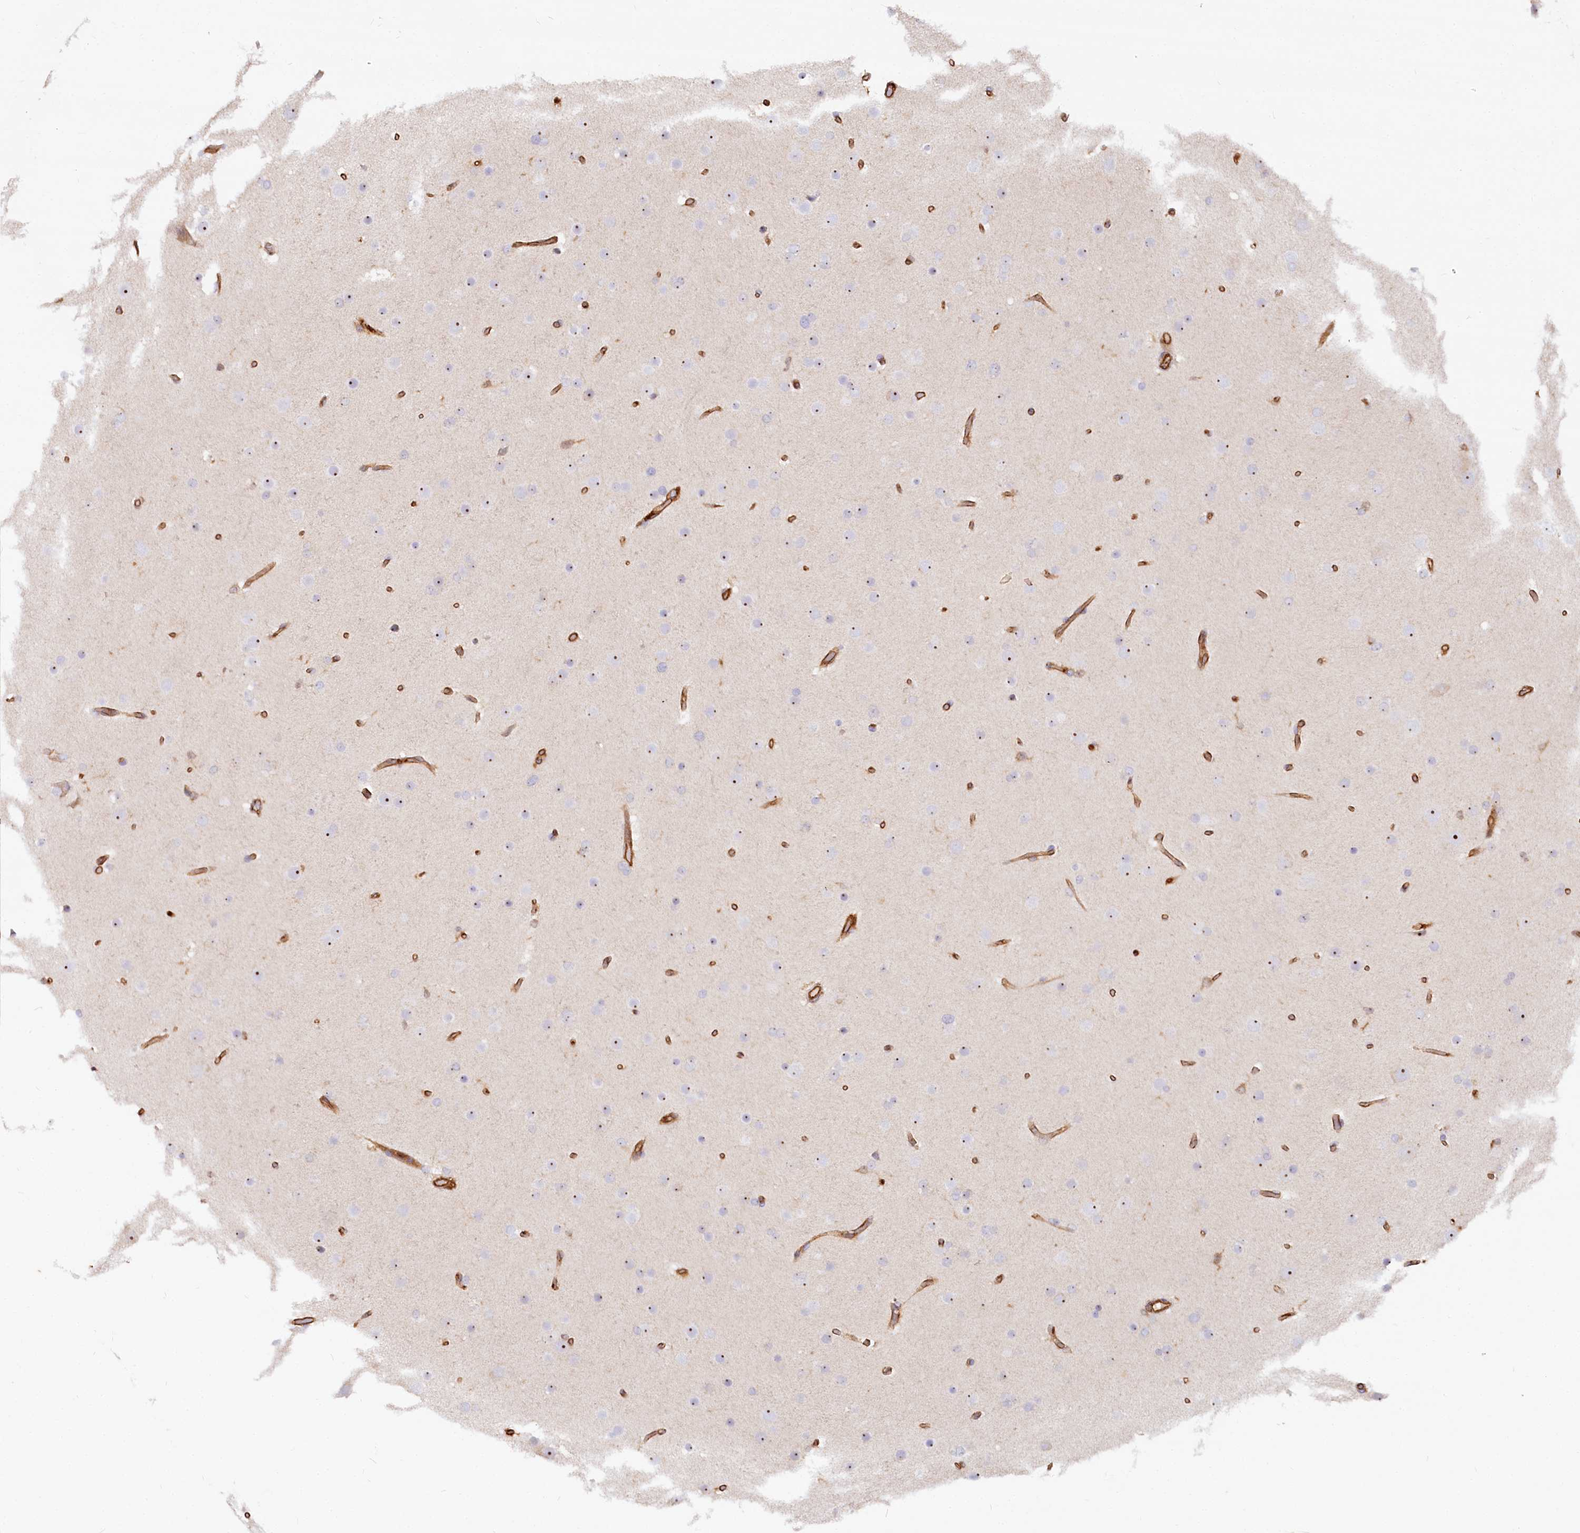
{"staining": {"intensity": "negative", "quantity": "none", "location": "none"}, "tissue": "glioma", "cell_type": "Tumor cells", "image_type": "cancer", "snomed": [{"axis": "morphology", "description": "Glioma, malignant, High grade"}, {"axis": "topography", "description": "Cerebral cortex"}], "caption": "Photomicrograph shows no significant protein expression in tumor cells of high-grade glioma (malignant).", "gene": "WDR36", "patient": {"sex": "female", "age": 36}}